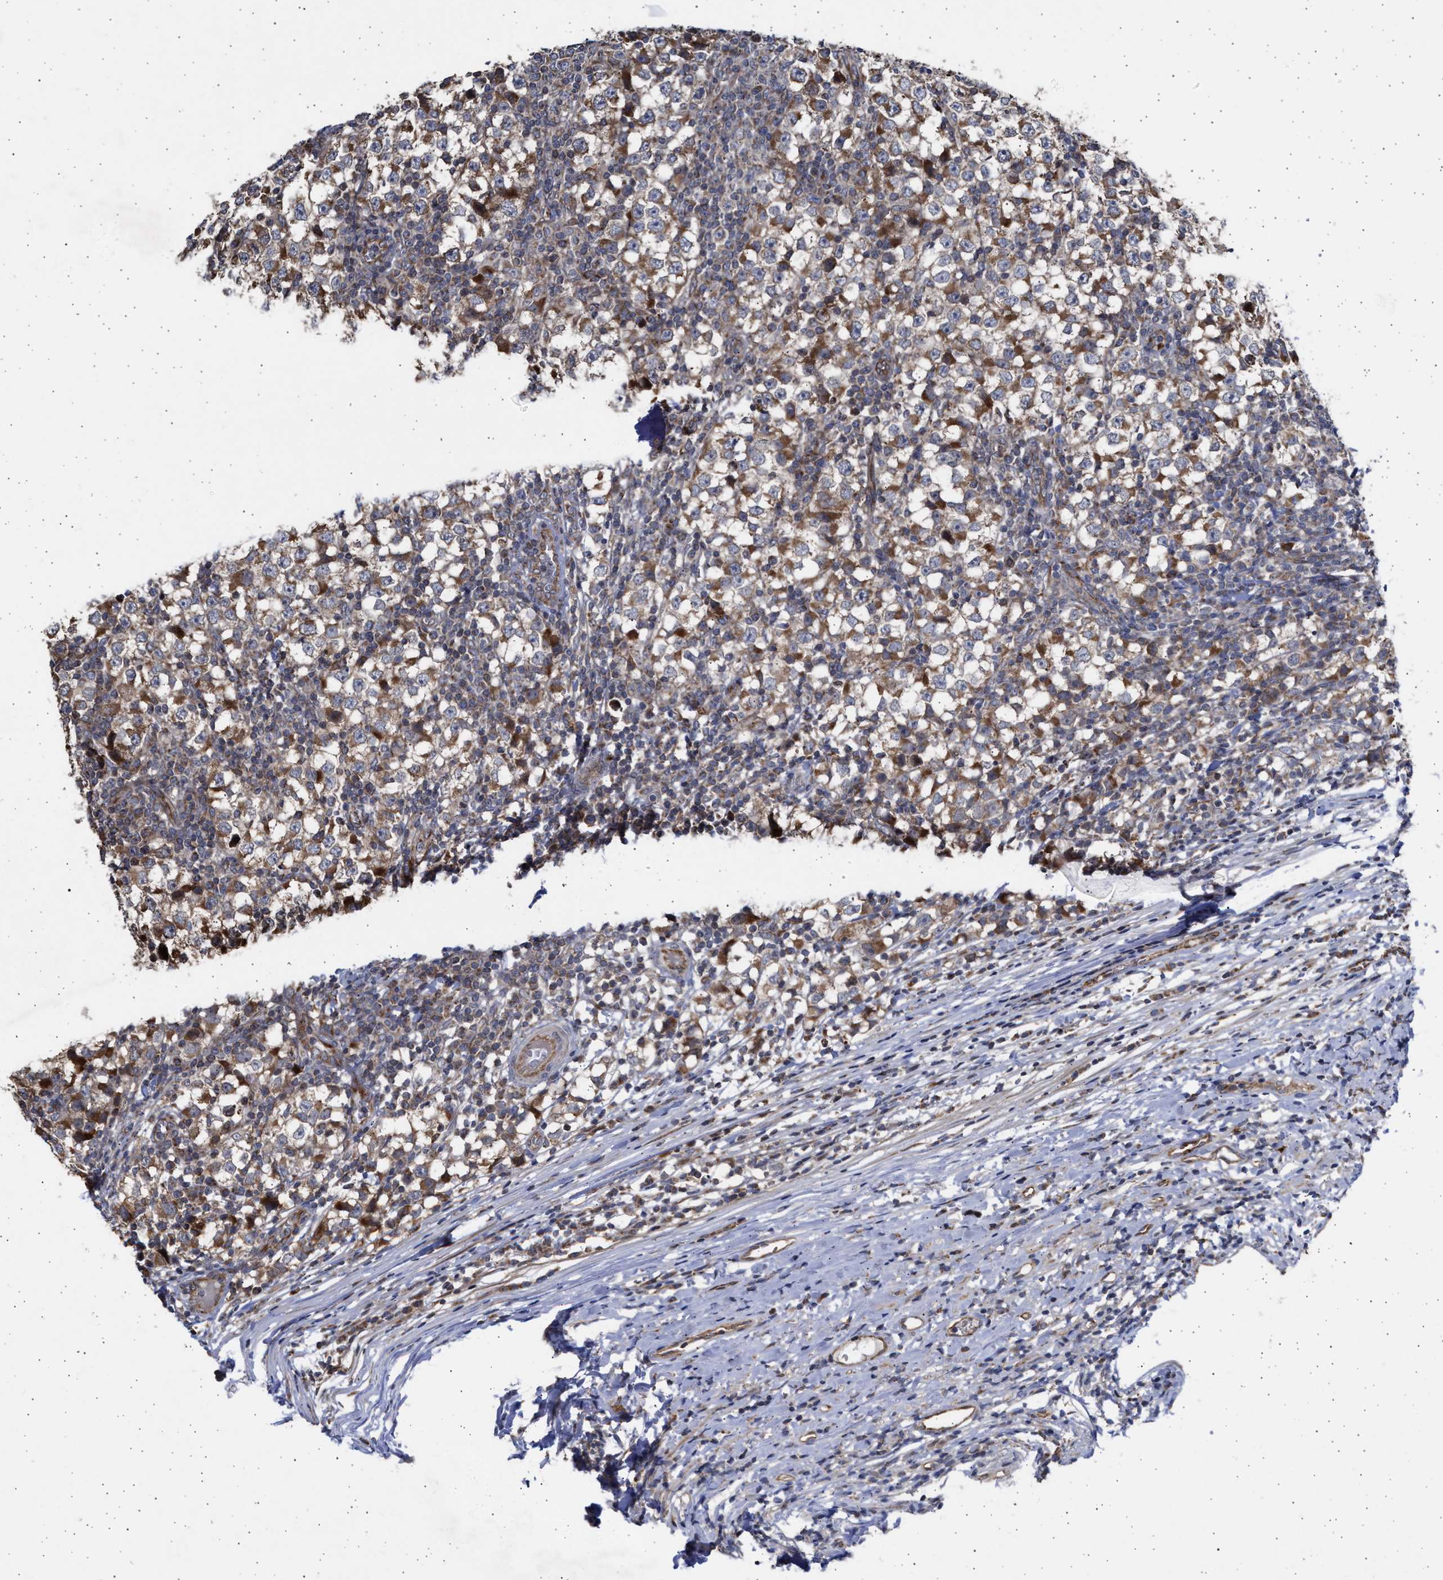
{"staining": {"intensity": "strong", "quantity": ">75%", "location": "cytoplasmic/membranous"}, "tissue": "testis cancer", "cell_type": "Tumor cells", "image_type": "cancer", "snomed": [{"axis": "morphology", "description": "Seminoma, NOS"}, {"axis": "topography", "description": "Testis"}], "caption": "An IHC image of neoplastic tissue is shown. Protein staining in brown shows strong cytoplasmic/membranous positivity in testis cancer (seminoma) within tumor cells.", "gene": "TTC19", "patient": {"sex": "male", "age": 65}}